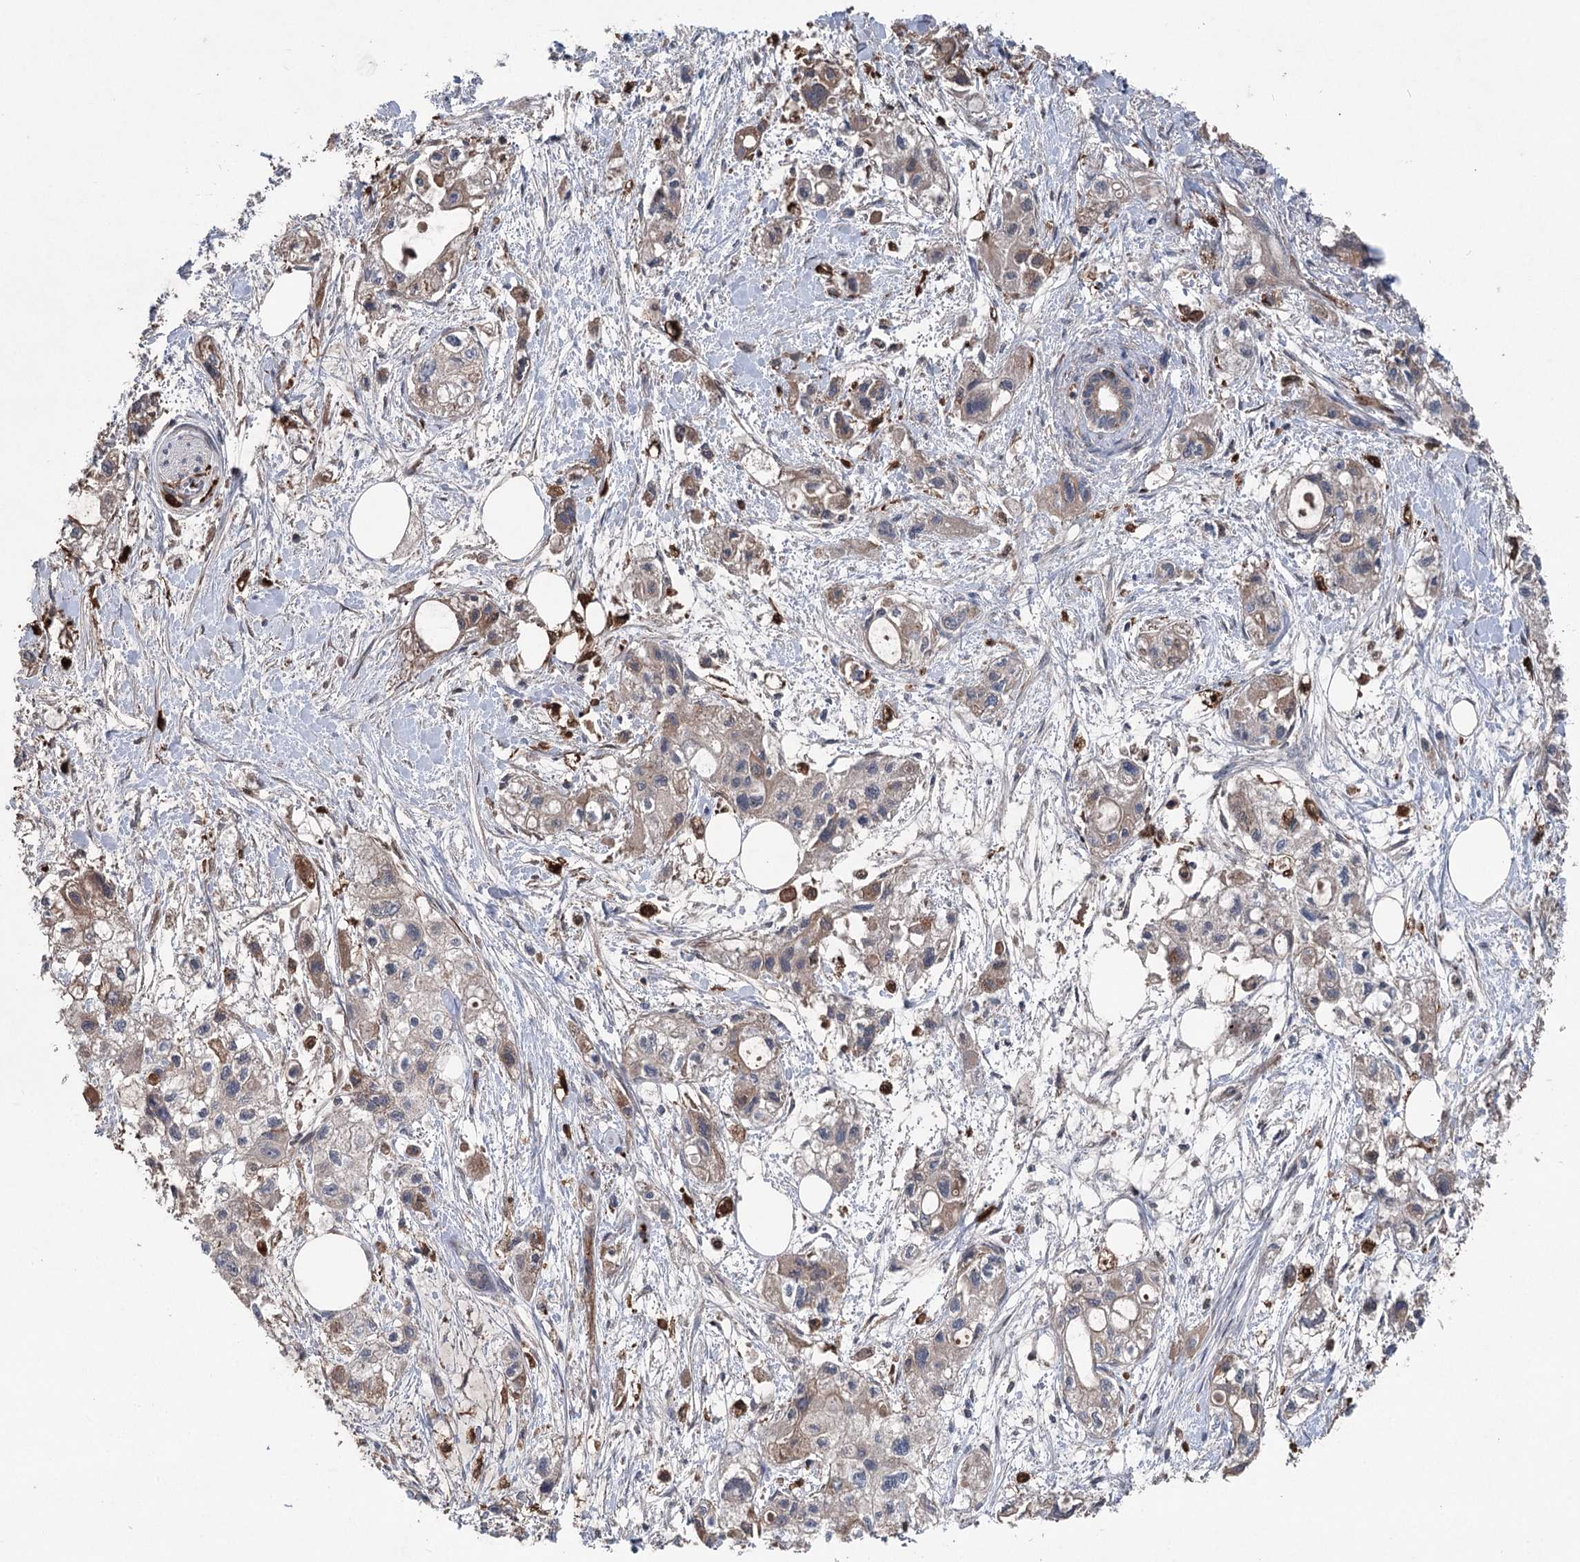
{"staining": {"intensity": "moderate", "quantity": "25%-75%", "location": "cytoplasmic/membranous"}, "tissue": "pancreatic cancer", "cell_type": "Tumor cells", "image_type": "cancer", "snomed": [{"axis": "morphology", "description": "Adenocarcinoma, NOS"}, {"axis": "topography", "description": "Pancreas"}], "caption": "Moderate cytoplasmic/membranous expression for a protein is appreciated in about 25%-75% of tumor cells of adenocarcinoma (pancreatic) using IHC.", "gene": "PPP1R21", "patient": {"sex": "male", "age": 75}}